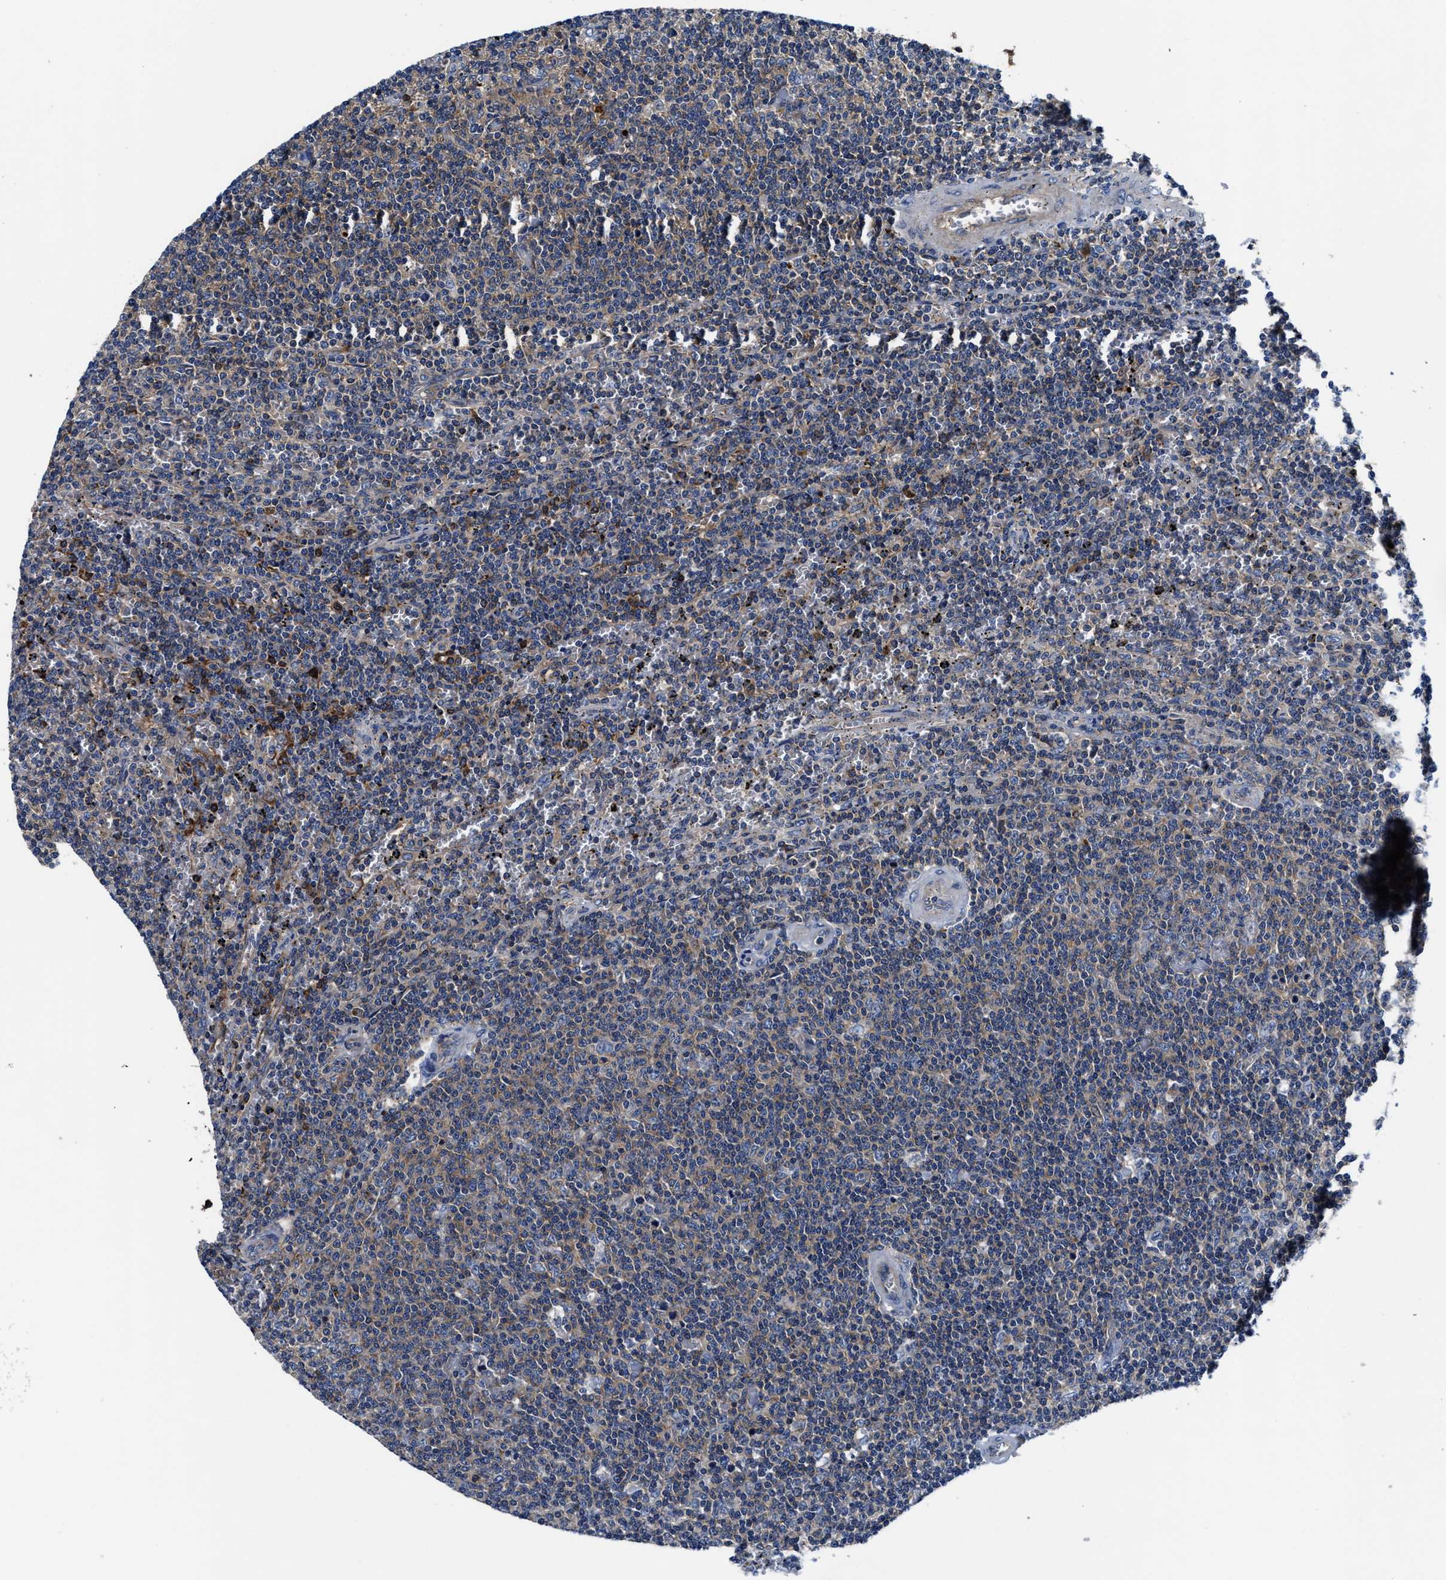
{"staining": {"intensity": "negative", "quantity": "none", "location": "none"}, "tissue": "lymphoma", "cell_type": "Tumor cells", "image_type": "cancer", "snomed": [{"axis": "morphology", "description": "Malignant lymphoma, non-Hodgkin's type, Low grade"}, {"axis": "topography", "description": "Spleen"}], "caption": "Lymphoma was stained to show a protein in brown. There is no significant expression in tumor cells.", "gene": "PHLPP1", "patient": {"sex": "female", "age": 50}}